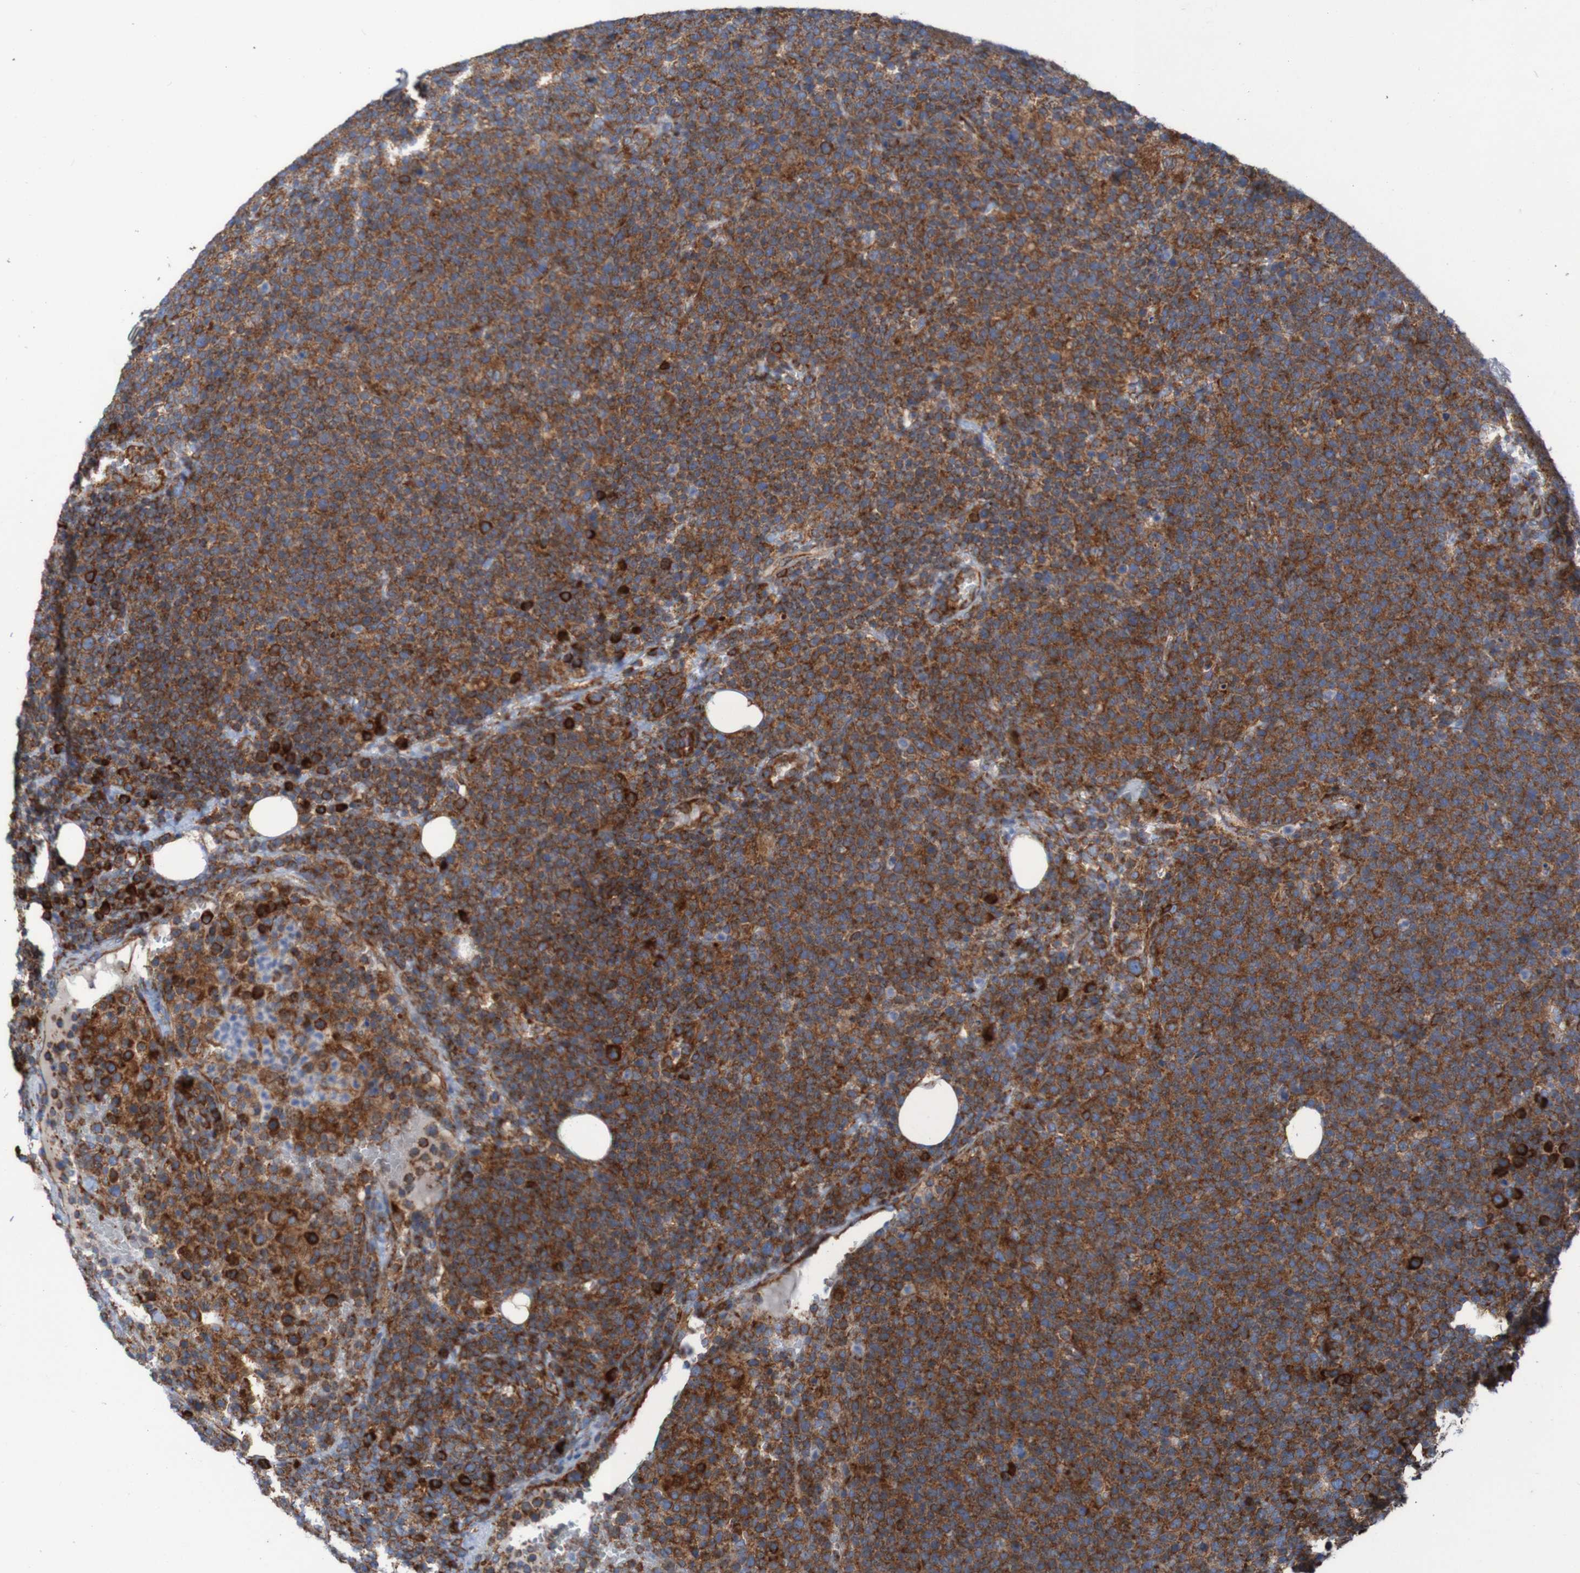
{"staining": {"intensity": "strong", "quantity": ">75%", "location": "cytoplasmic/membranous"}, "tissue": "lymphoma", "cell_type": "Tumor cells", "image_type": "cancer", "snomed": [{"axis": "morphology", "description": "Malignant lymphoma, non-Hodgkin's type, High grade"}, {"axis": "topography", "description": "Lymph node"}], "caption": "This is a photomicrograph of immunohistochemistry (IHC) staining of high-grade malignant lymphoma, non-Hodgkin's type, which shows strong positivity in the cytoplasmic/membranous of tumor cells.", "gene": "RPL10", "patient": {"sex": "male", "age": 61}}